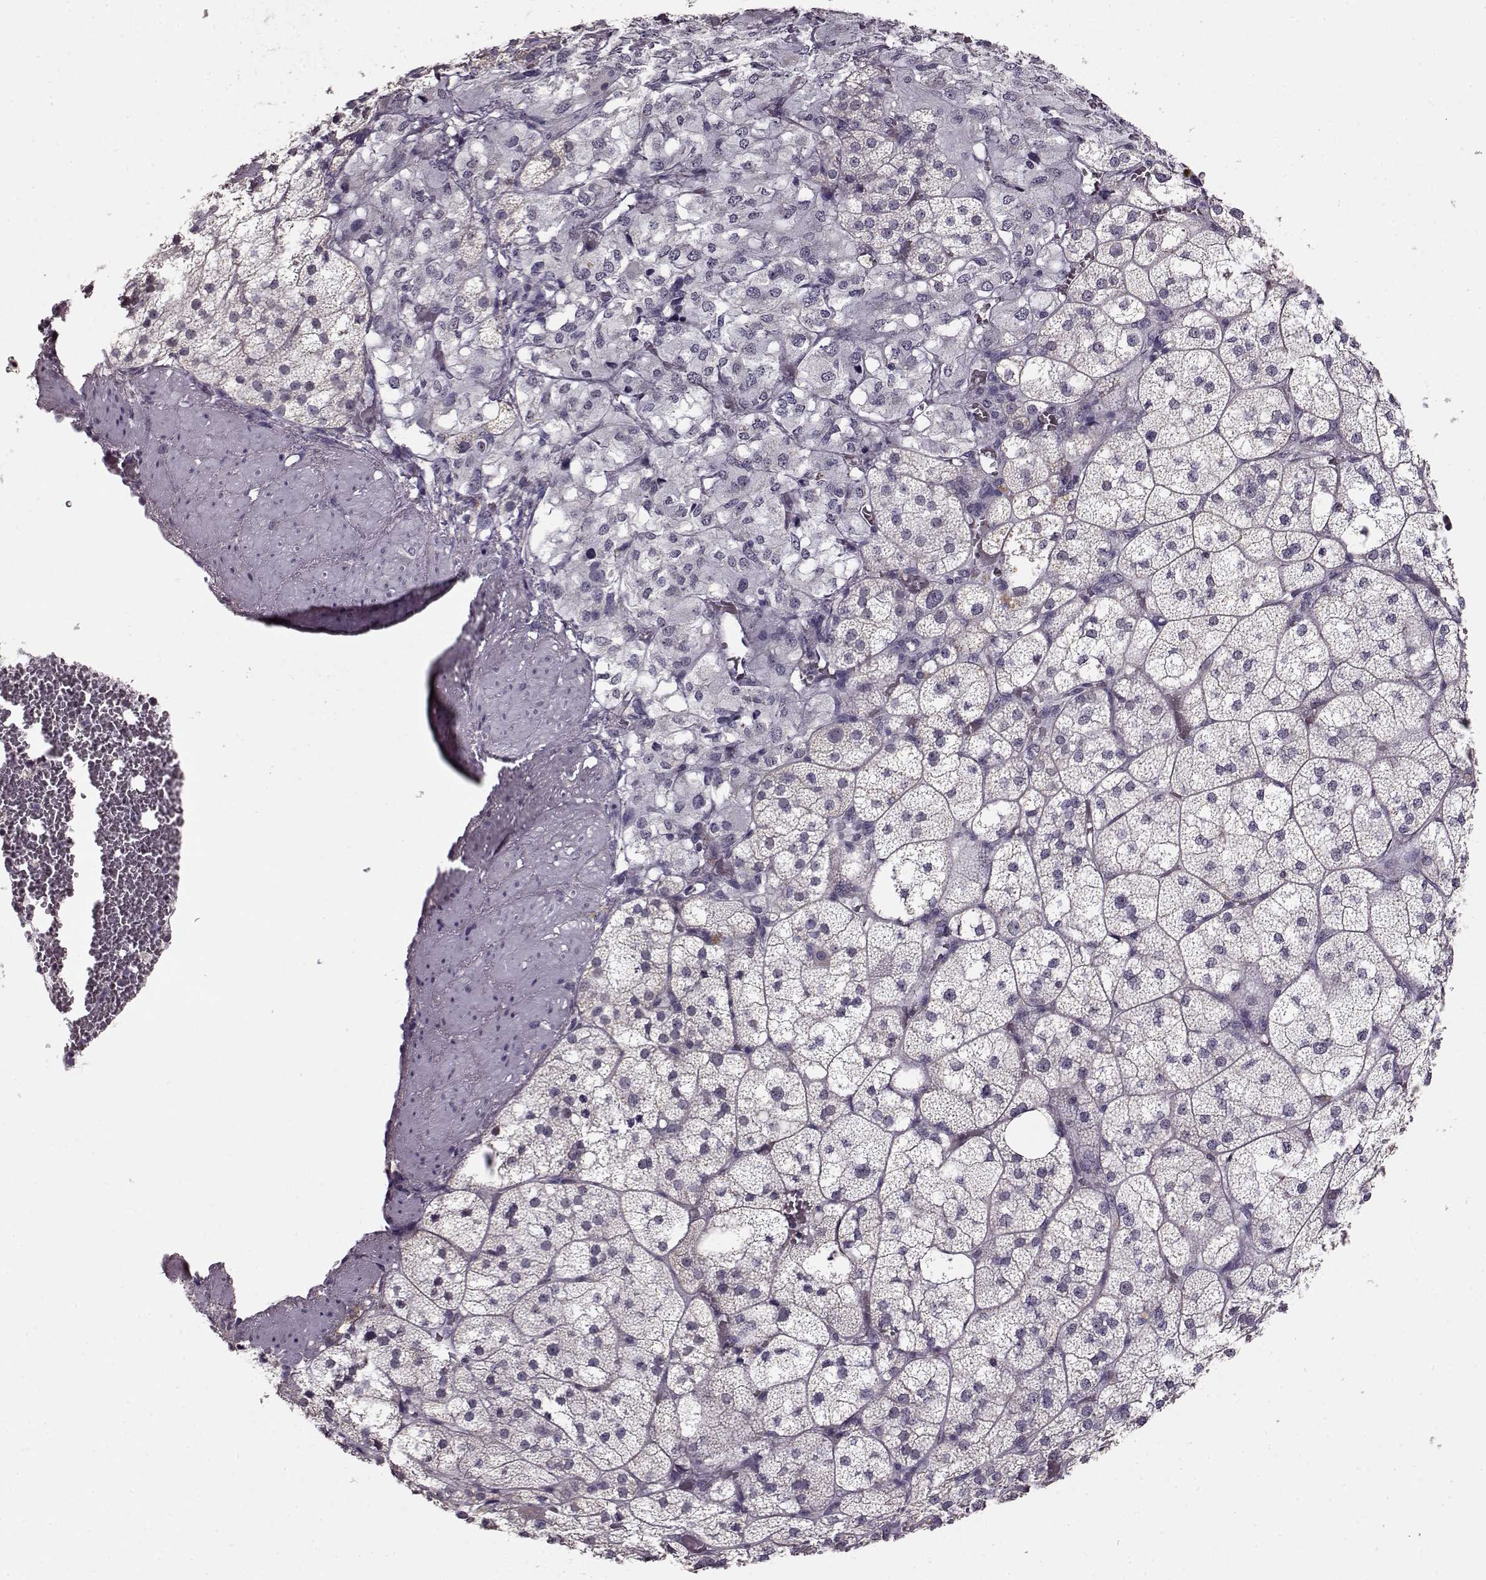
{"staining": {"intensity": "negative", "quantity": "none", "location": "none"}, "tissue": "adrenal gland", "cell_type": "Glandular cells", "image_type": "normal", "snomed": [{"axis": "morphology", "description": "Normal tissue, NOS"}, {"axis": "topography", "description": "Adrenal gland"}], "caption": "Glandular cells are negative for brown protein staining in unremarkable adrenal gland. (Stains: DAB immunohistochemistry with hematoxylin counter stain, Microscopy: brightfield microscopy at high magnification).", "gene": "RP1L1", "patient": {"sex": "female", "age": 60}}